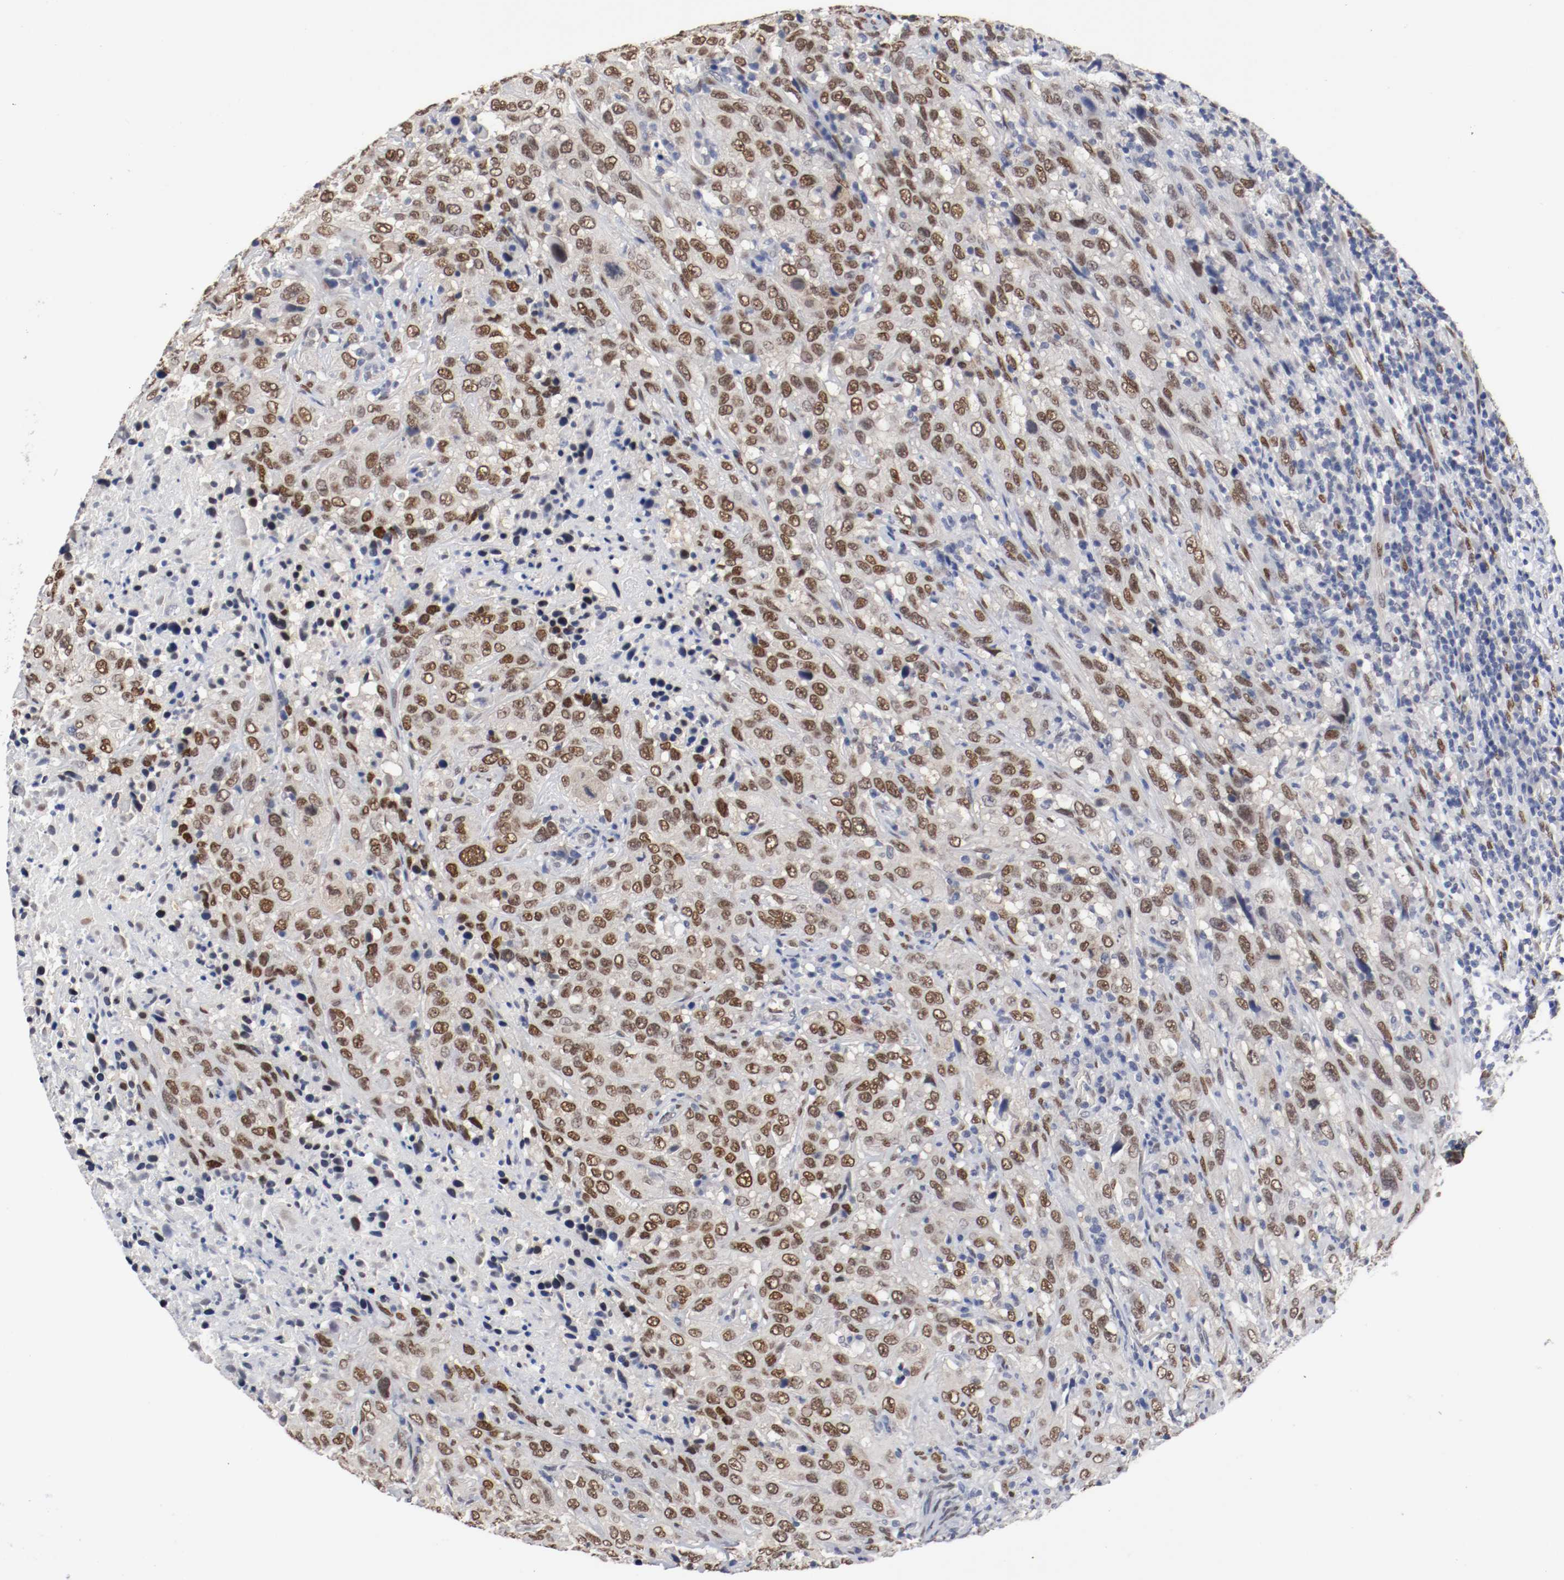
{"staining": {"intensity": "moderate", "quantity": ">75%", "location": "nuclear"}, "tissue": "urothelial cancer", "cell_type": "Tumor cells", "image_type": "cancer", "snomed": [{"axis": "morphology", "description": "Urothelial carcinoma, High grade"}, {"axis": "topography", "description": "Urinary bladder"}], "caption": "High-power microscopy captured an immunohistochemistry (IHC) micrograph of urothelial cancer, revealing moderate nuclear staining in approximately >75% of tumor cells.", "gene": "FOSL2", "patient": {"sex": "male", "age": 61}}